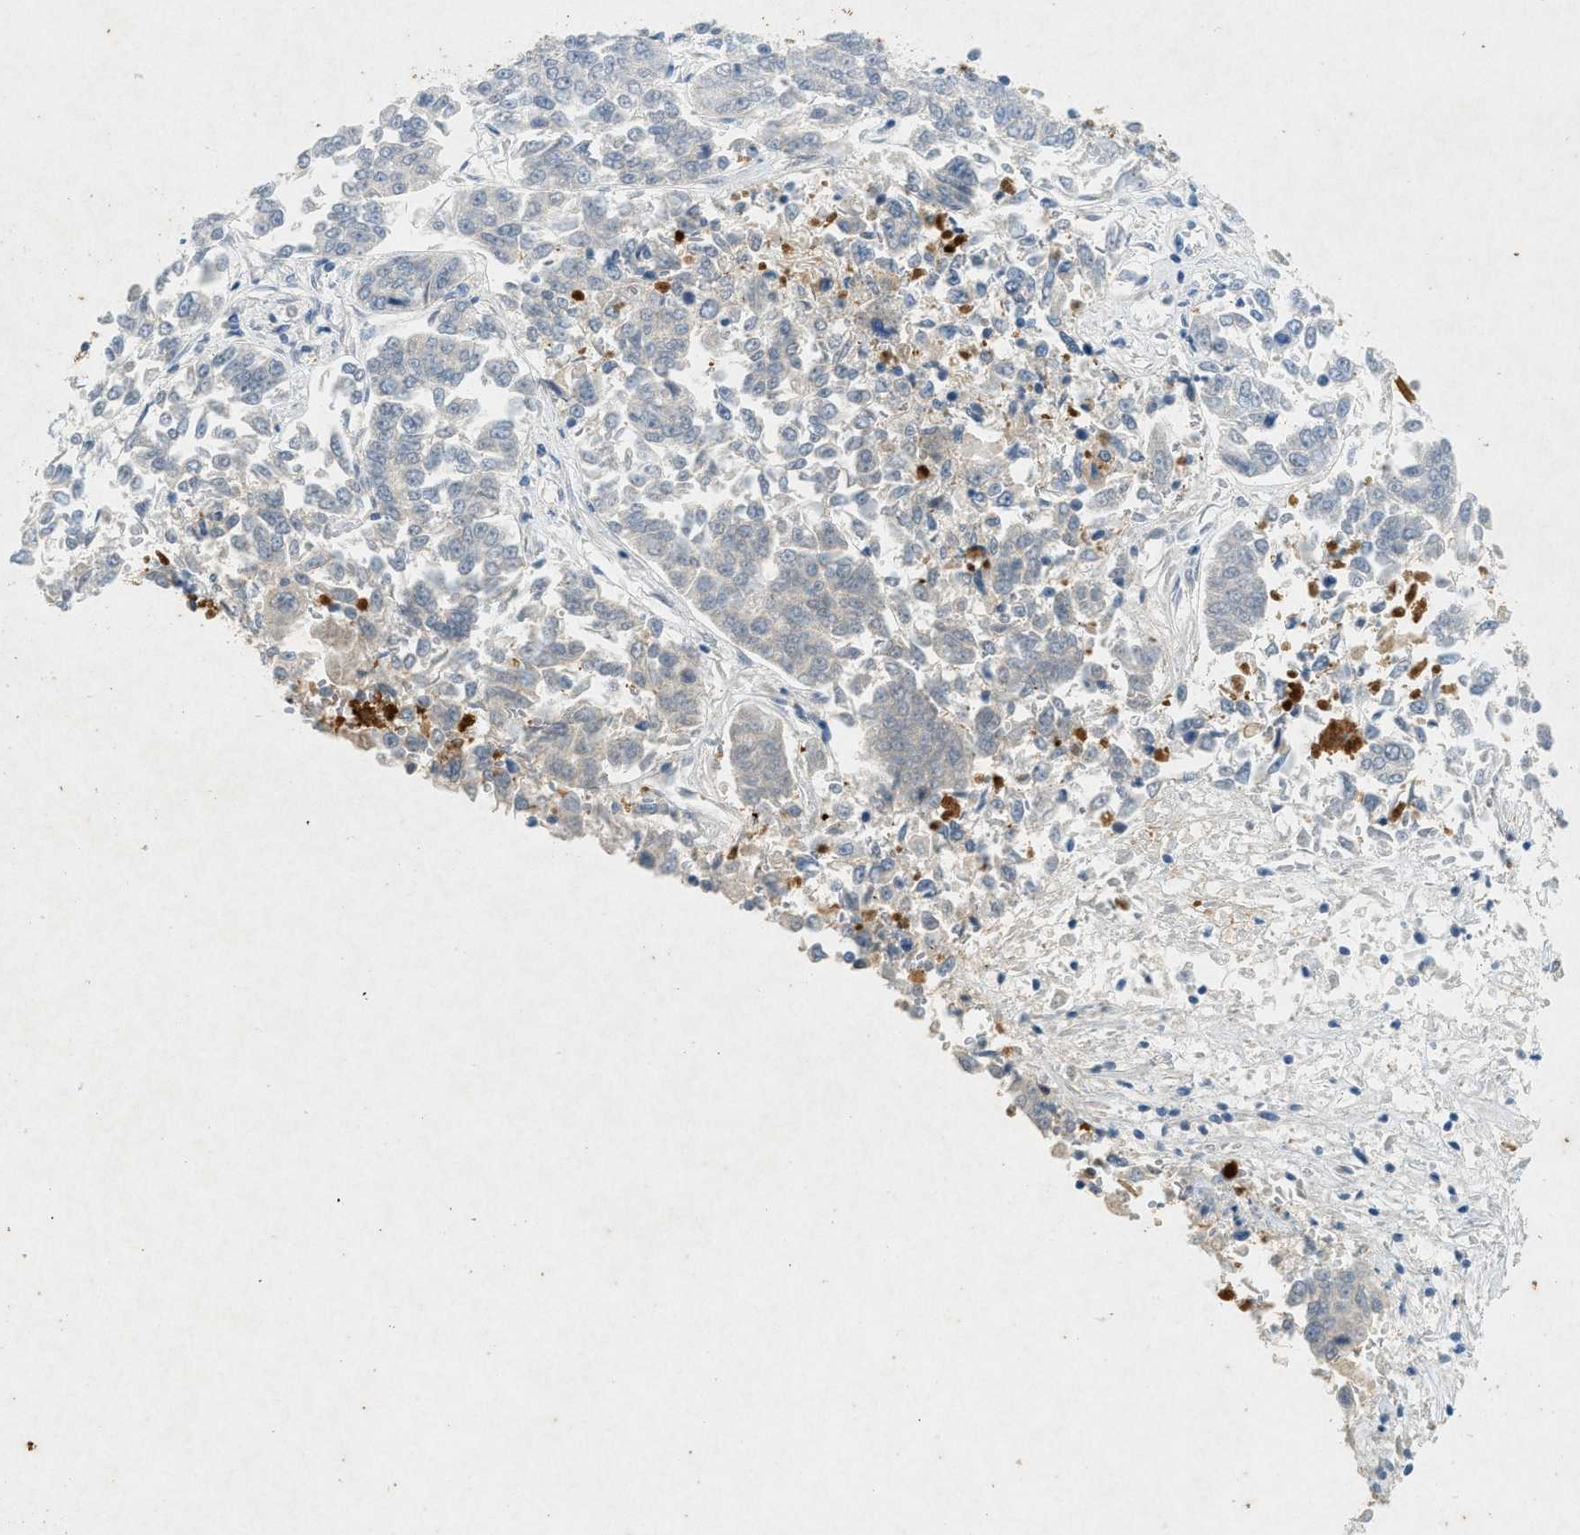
{"staining": {"intensity": "negative", "quantity": "none", "location": "none"}, "tissue": "lung cancer", "cell_type": "Tumor cells", "image_type": "cancer", "snomed": [{"axis": "morphology", "description": "Adenocarcinoma, NOS"}, {"axis": "topography", "description": "Lung"}], "caption": "IHC photomicrograph of lung adenocarcinoma stained for a protein (brown), which exhibits no positivity in tumor cells.", "gene": "F2", "patient": {"sex": "male", "age": 84}}